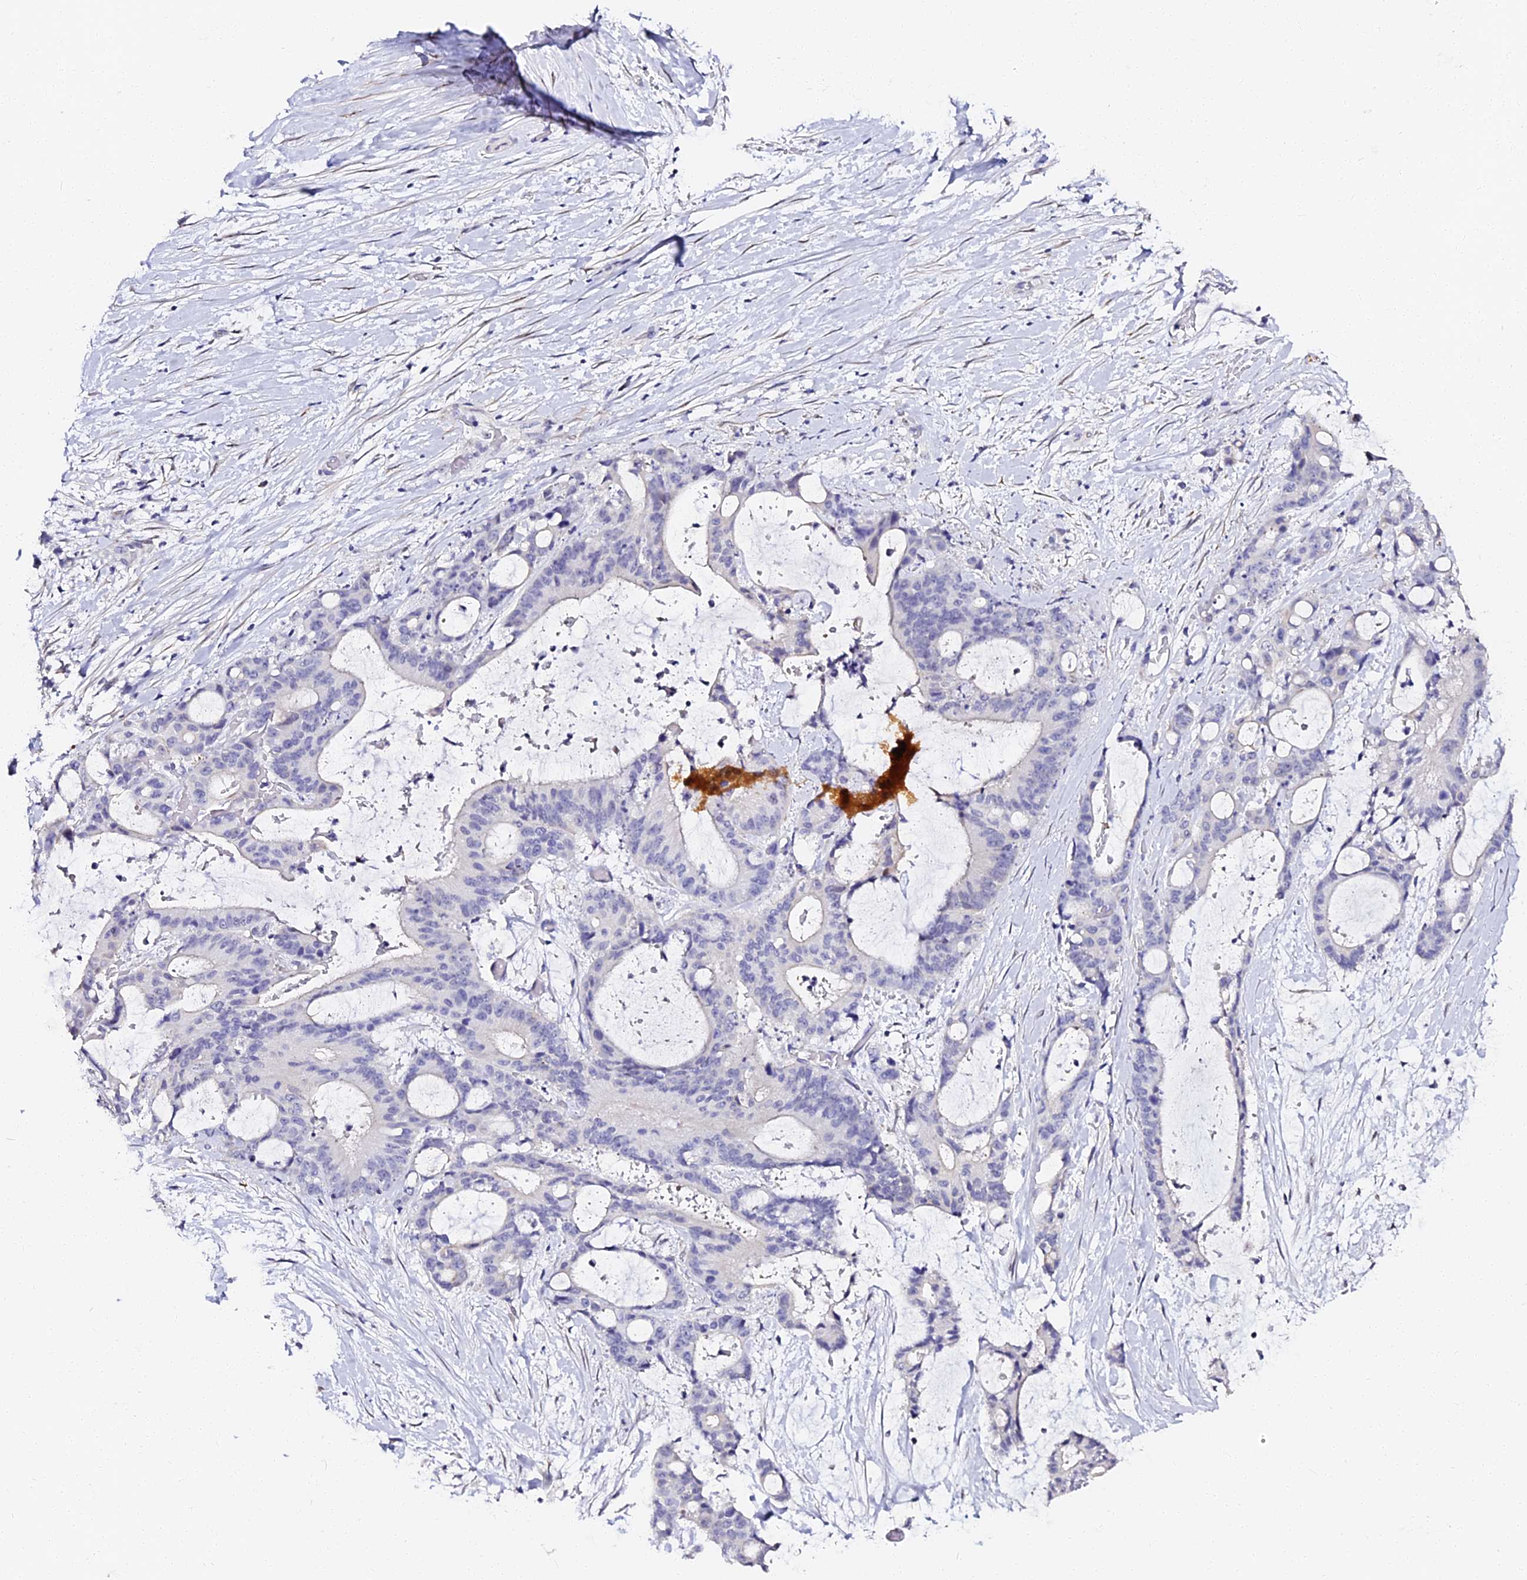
{"staining": {"intensity": "negative", "quantity": "none", "location": "none"}, "tissue": "liver cancer", "cell_type": "Tumor cells", "image_type": "cancer", "snomed": [{"axis": "morphology", "description": "Normal tissue, NOS"}, {"axis": "morphology", "description": "Cholangiocarcinoma"}, {"axis": "topography", "description": "Liver"}, {"axis": "topography", "description": "Peripheral nerve tissue"}], "caption": "A histopathology image of liver cancer (cholangiocarcinoma) stained for a protein reveals no brown staining in tumor cells.", "gene": "VPS33B", "patient": {"sex": "female", "age": 73}}